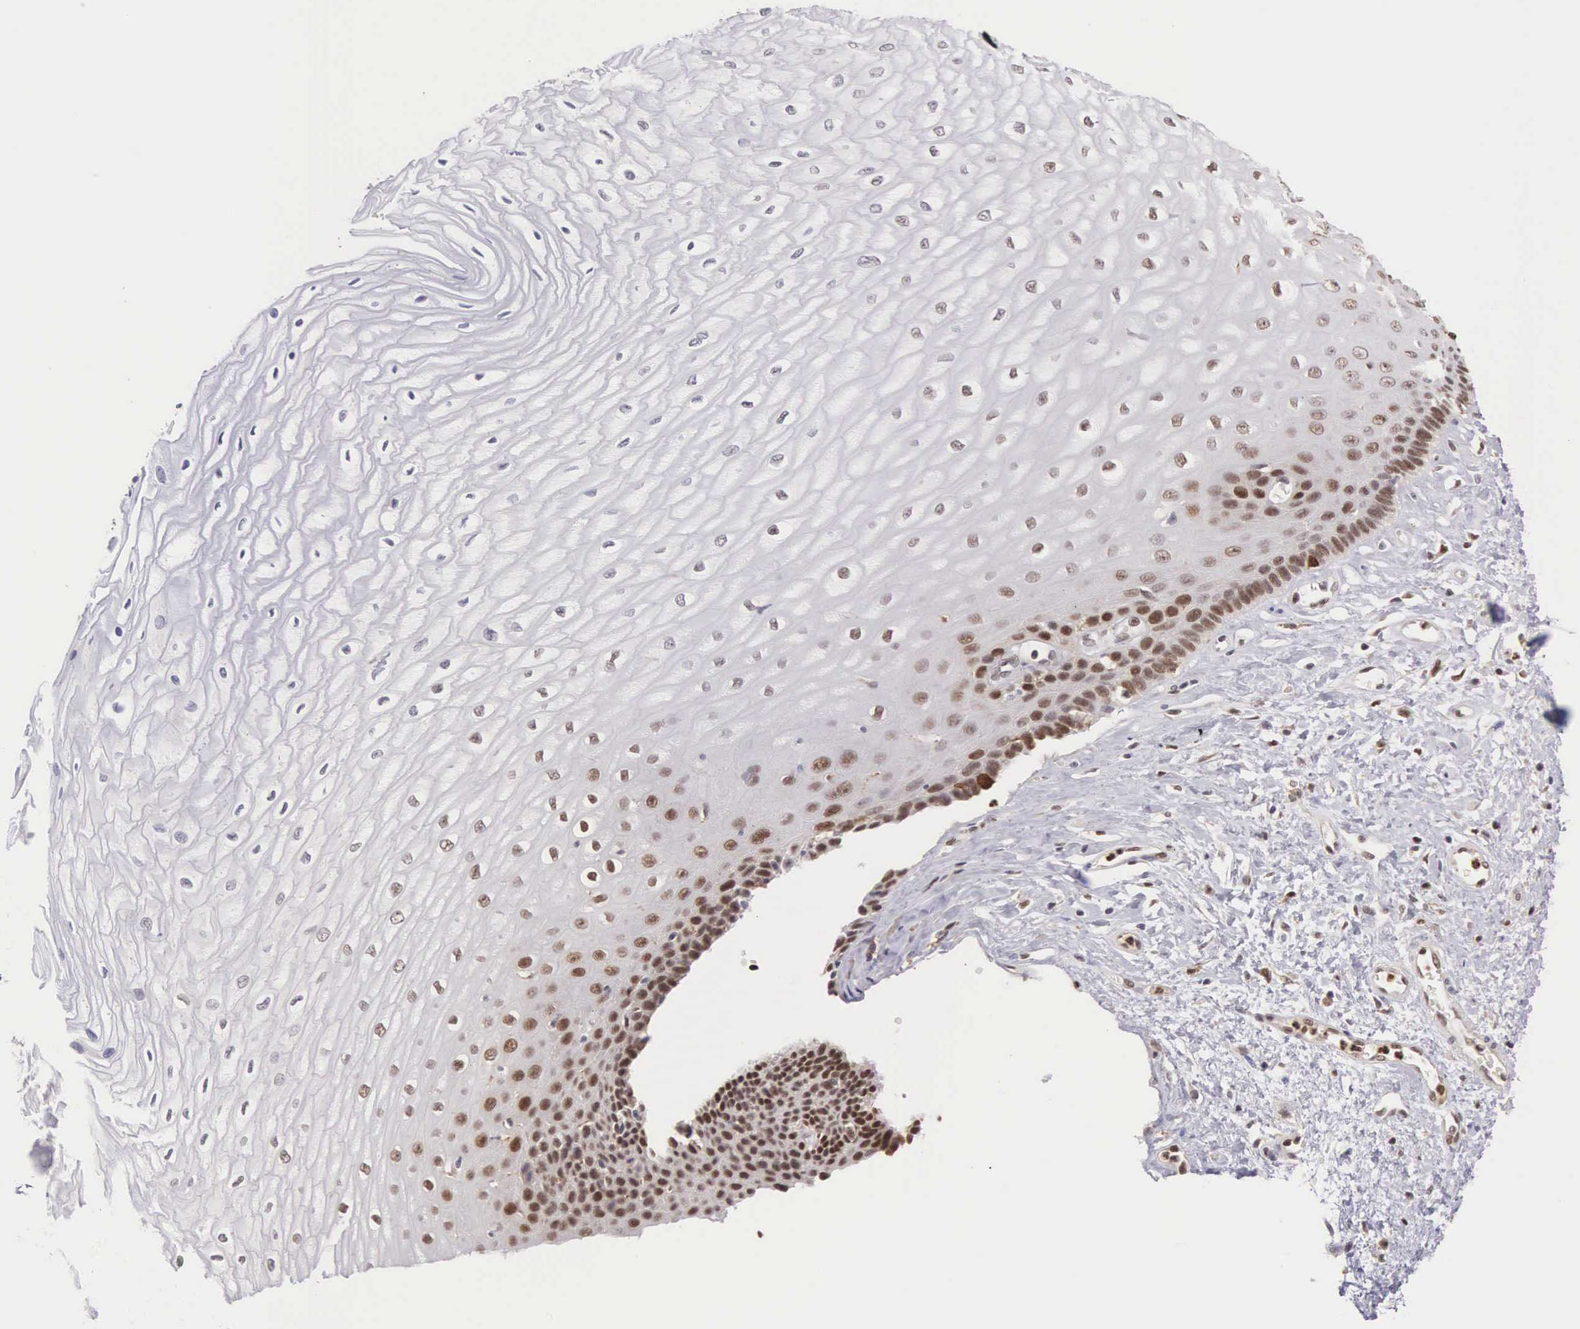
{"staining": {"intensity": "moderate", "quantity": "25%-75%", "location": "nuclear"}, "tissue": "esophagus", "cell_type": "Squamous epithelial cells", "image_type": "normal", "snomed": [{"axis": "morphology", "description": "Normal tissue, NOS"}, {"axis": "topography", "description": "Esophagus"}], "caption": "Immunohistochemistry (IHC) (DAB (3,3'-diaminobenzidine)) staining of unremarkable esophagus shows moderate nuclear protein positivity in approximately 25%-75% of squamous epithelial cells. The staining was performed using DAB (3,3'-diaminobenzidine), with brown indicating positive protein expression. Nuclei are stained blue with hematoxylin.", "gene": "GRK3", "patient": {"sex": "male", "age": 65}}